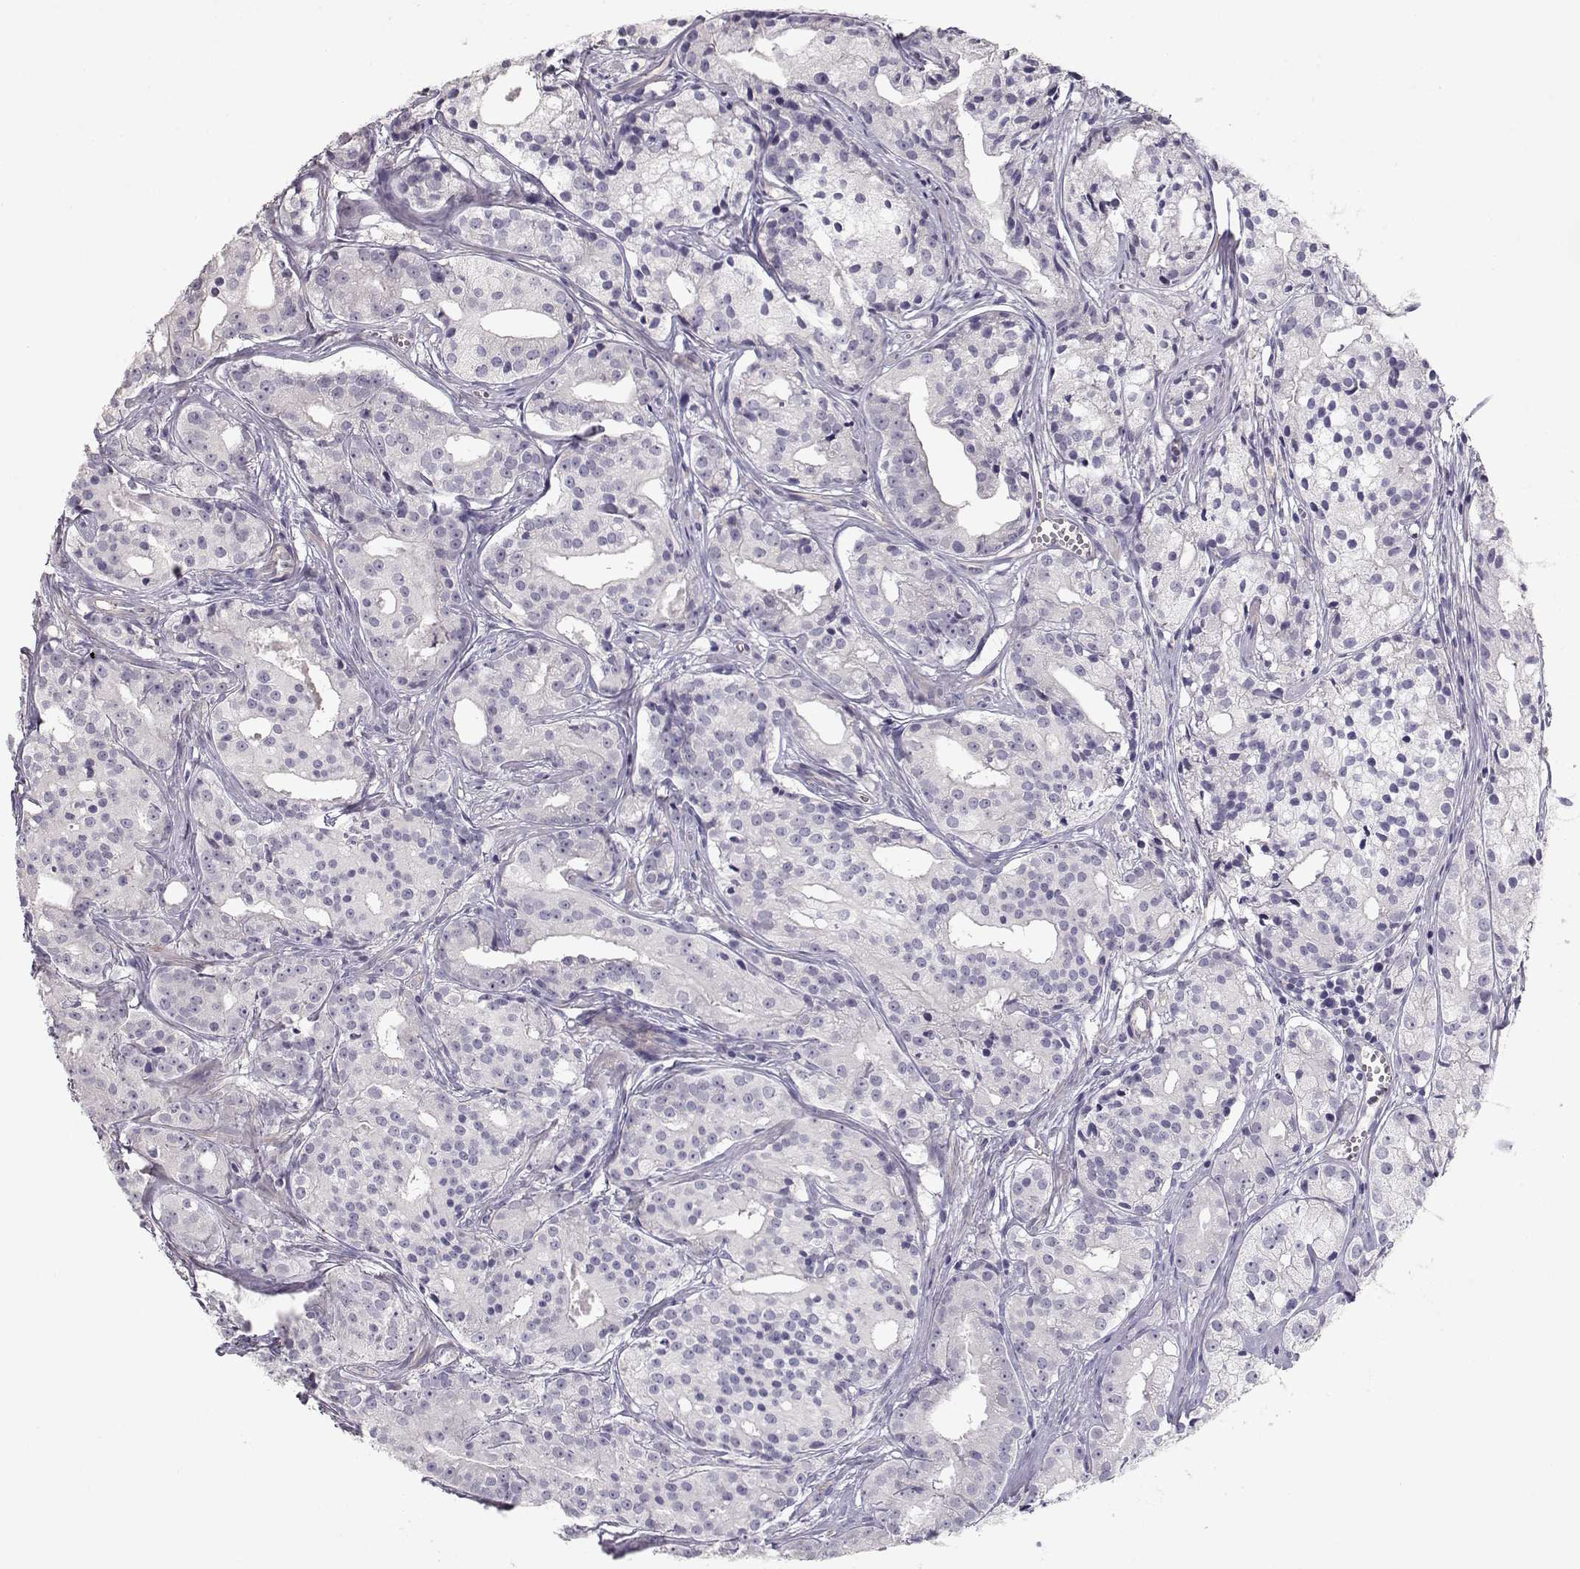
{"staining": {"intensity": "negative", "quantity": "none", "location": "none"}, "tissue": "prostate cancer", "cell_type": "Tumor cells", "image_type": "cancer", "snomed": [{"axis": "morphology", "description": "Adenocarcinoma, Medium grade"}, {"axis": "topography", "description": "Prostate"}], "caption": "Protein analysis of medium-grade adenocarcinoma (prostate) shows no significant staining in tumor cells.", "gene": "SLC18A1", "patient": {"sex": "male", "age": 74}}